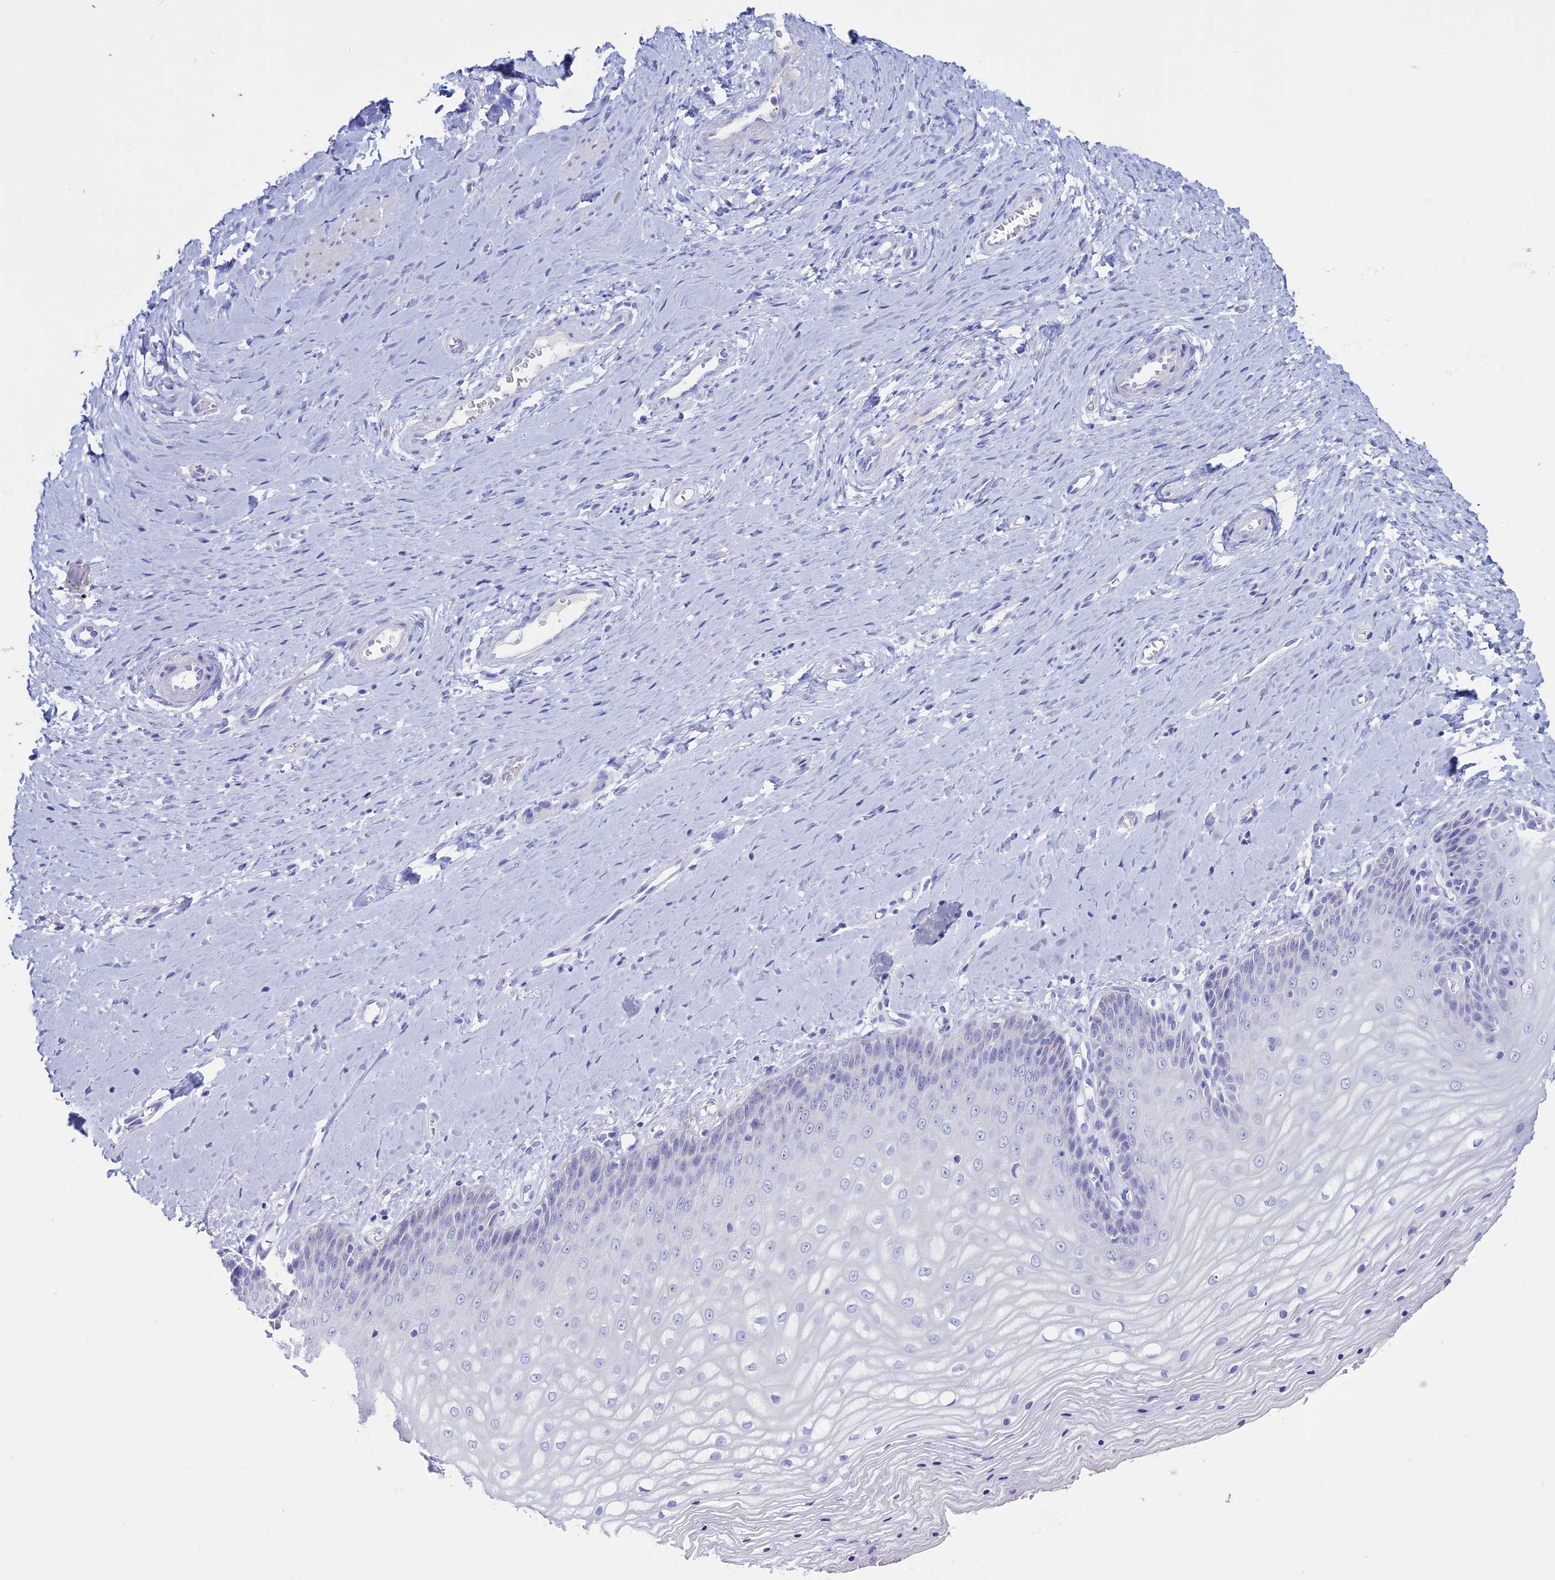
{"staining": {"intensity": "weak", "quantity": "<25%", "location": "cytoplasmic/membranous"}, "tissue": "vagina", "cell_type": "Squamous epithelial cells", "image_type": "normal", "snomed": [{"axis": "morphology", "description": "Normal tissue, NOS"}, {"axis": "topography", "description": "Vagina"}], "caption": "Protein analysis of normal vagina shows no significant staining in squamous epithelial cells.", "gene": "CLEC2L", "patient": {"sex": "female", "age": 65}}